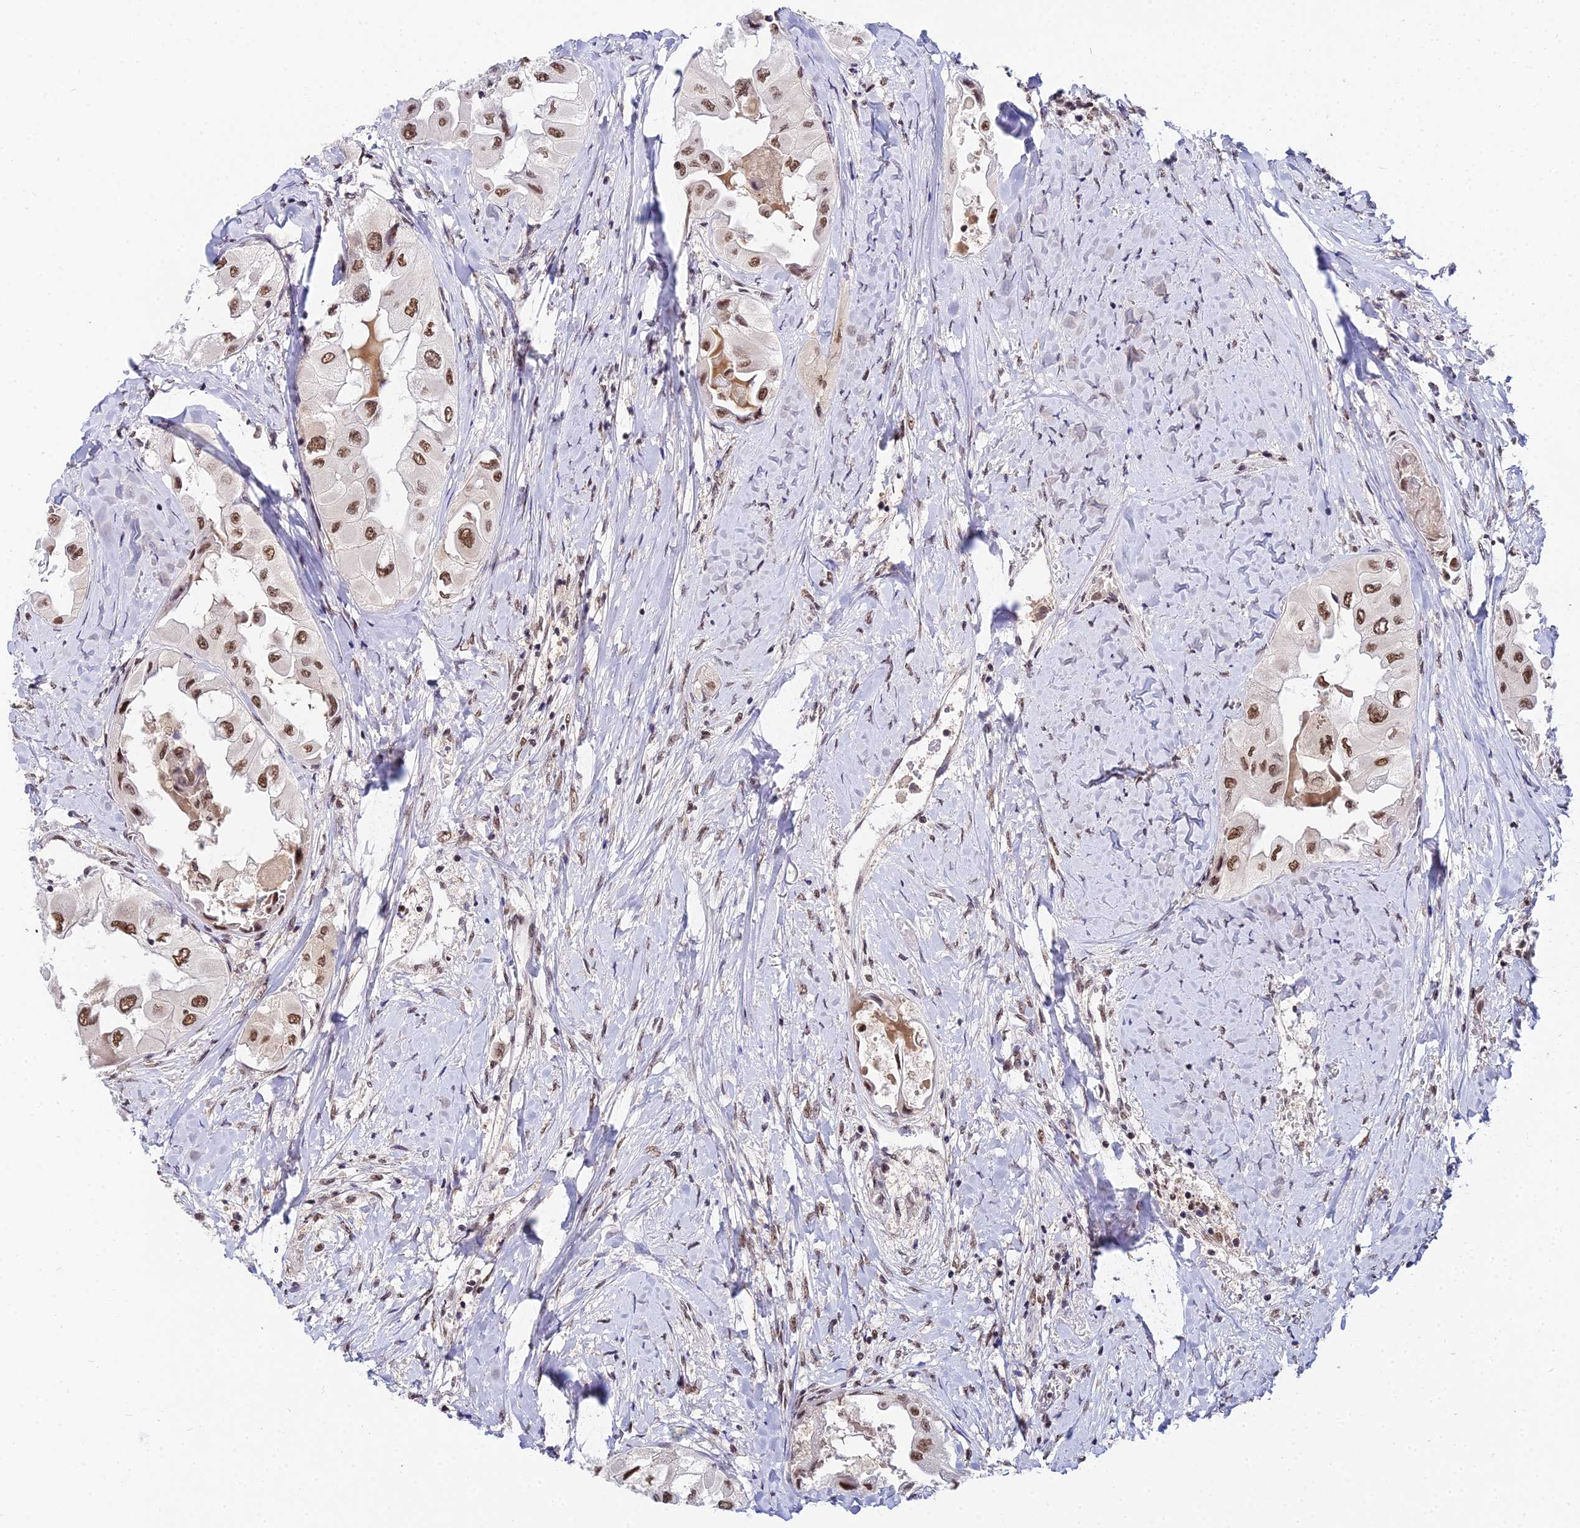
{"staining": {"intensity": "moderate", "quantity": ">75%", "location": "nuclear"}, "tissue": "thyroid cancer", "cell_type": "Tumor cells", "image_type": "cancer", "snomed": [{"axis": "morphology", "description": "Normal tissue, NOS"}, {"axis": "morphology", "description": "Papillary adenocarcinoma, NOS"}, {"axis": "topography", "description": "Thyroid gland"}], "caption": "A histopathology image of thyroid cancer (papillary adenocarcinoma) stained for a protein demonstrates moderate nuclear brown staining in tumor cells. (brown staining indicates protein expression, while blue staining denotes nuclei).", "gene": "EXOSC3", "patient": {"sex": "female", "age": 59}}